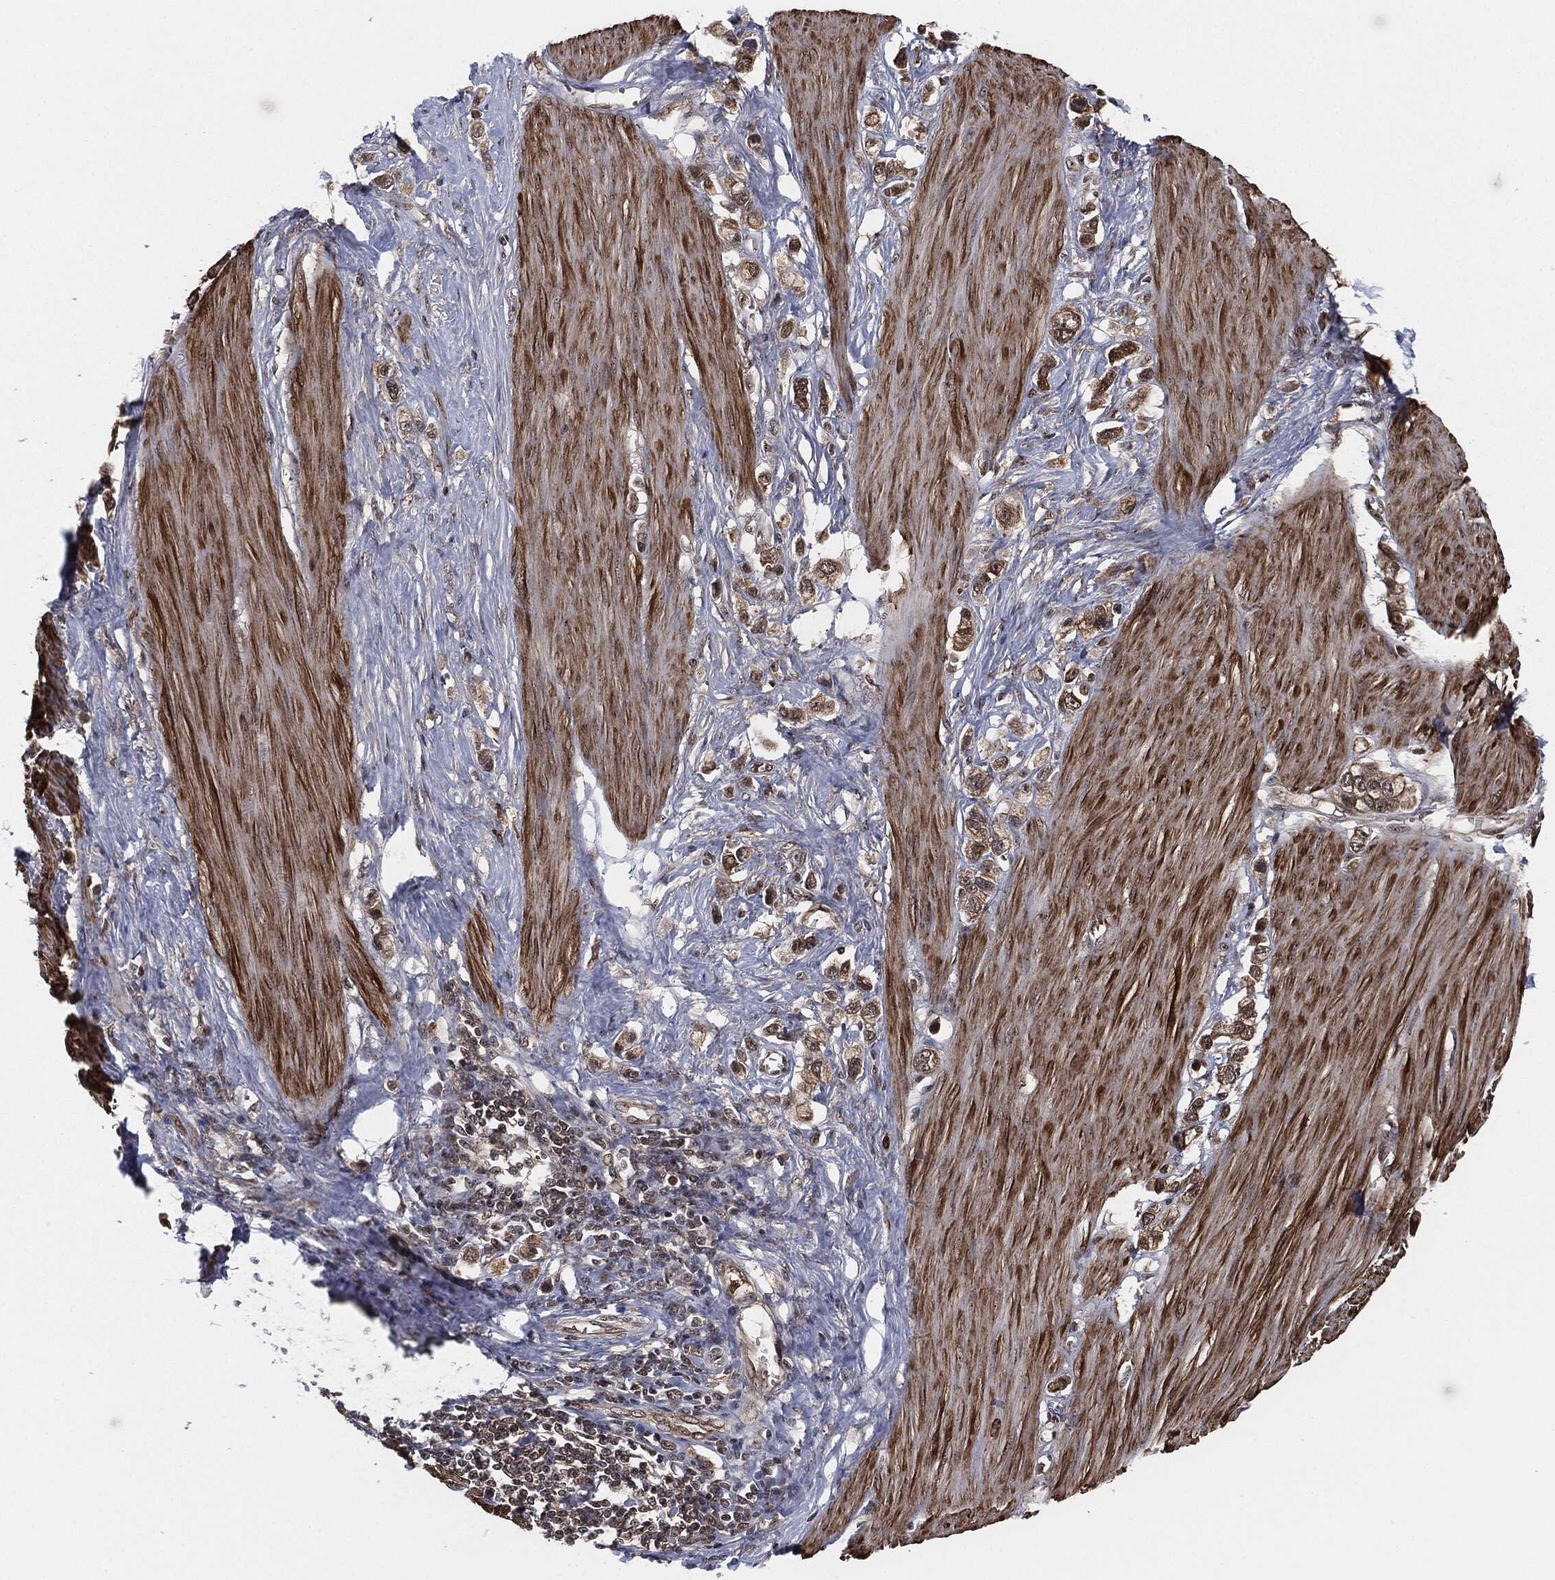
{"staining": {"intensity": "moderate", "quantity": ">75%", "location": "cytoplasmic/membranous"}, "tissue": "stomach cancer", "cell_type": "Tumor cells", "image_type": "cancer", "snomed": [{"axis": "morphology", "description": "Normal tissue, NOS"}, {"axis": "morphology", "description": "Adenocarcinoma, NOS"}, {"axis": "morphology", "description": "Adenocarcinoma, High grade"}, {"axis": "topography", "description": "Stomach, upper"}, {"axis": "topography", "description": "Stomach"}], "caption": "Protein staining by immunohistochemistry (IHC) shows moderate cytoplasmic/membranous staining in approximately >75% of tumor cells in stomach cancer.", "gene": "CAPRIN2", "patient": {"sex": "female", "age": 65}}